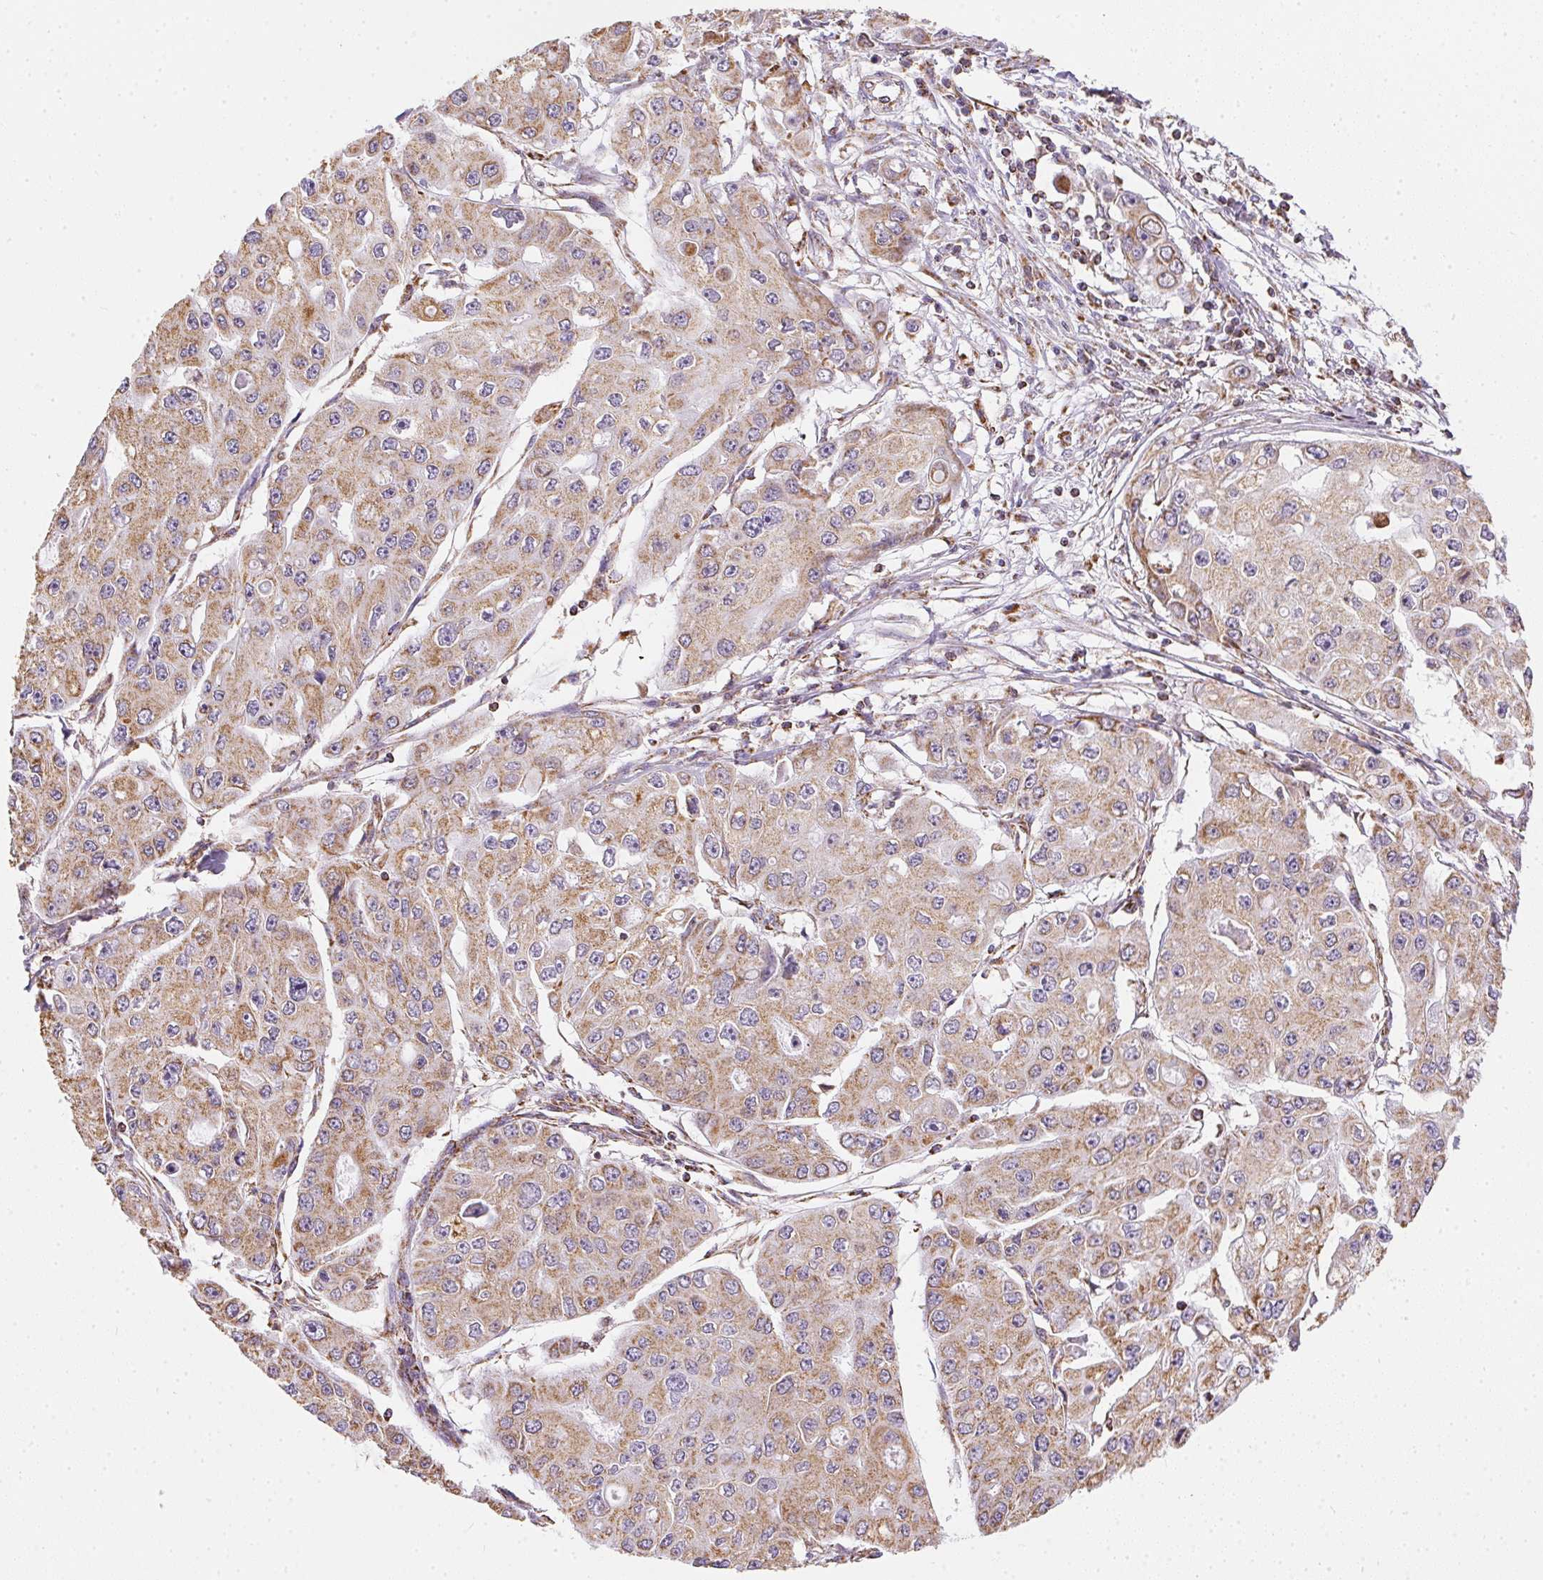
{"staining": {"intensity": "moderate", "quantity": ">75%", "location": "cytoplasmic/membranous"}, "tissue": "ovarian cancer", "cell_type": "Tumor cells", "image_type": "cancer", "snomed": [{"axis": "morphology", "description": "Cystadenocarcinoma, serous, NOS"}, {"axis": "topography", "description": "Ovary"}], "caption": "Immunohistochemistry (IHC) micrograph of serous cystadenocarcinoma (ovarian) stained for a protein (brown), which reveals medium levels of moderate cytoplasmic/membranous staining in about >75% of tumor cells.", "gene": "MAPK11", "patient": {"sex": "female", "age": 56}}